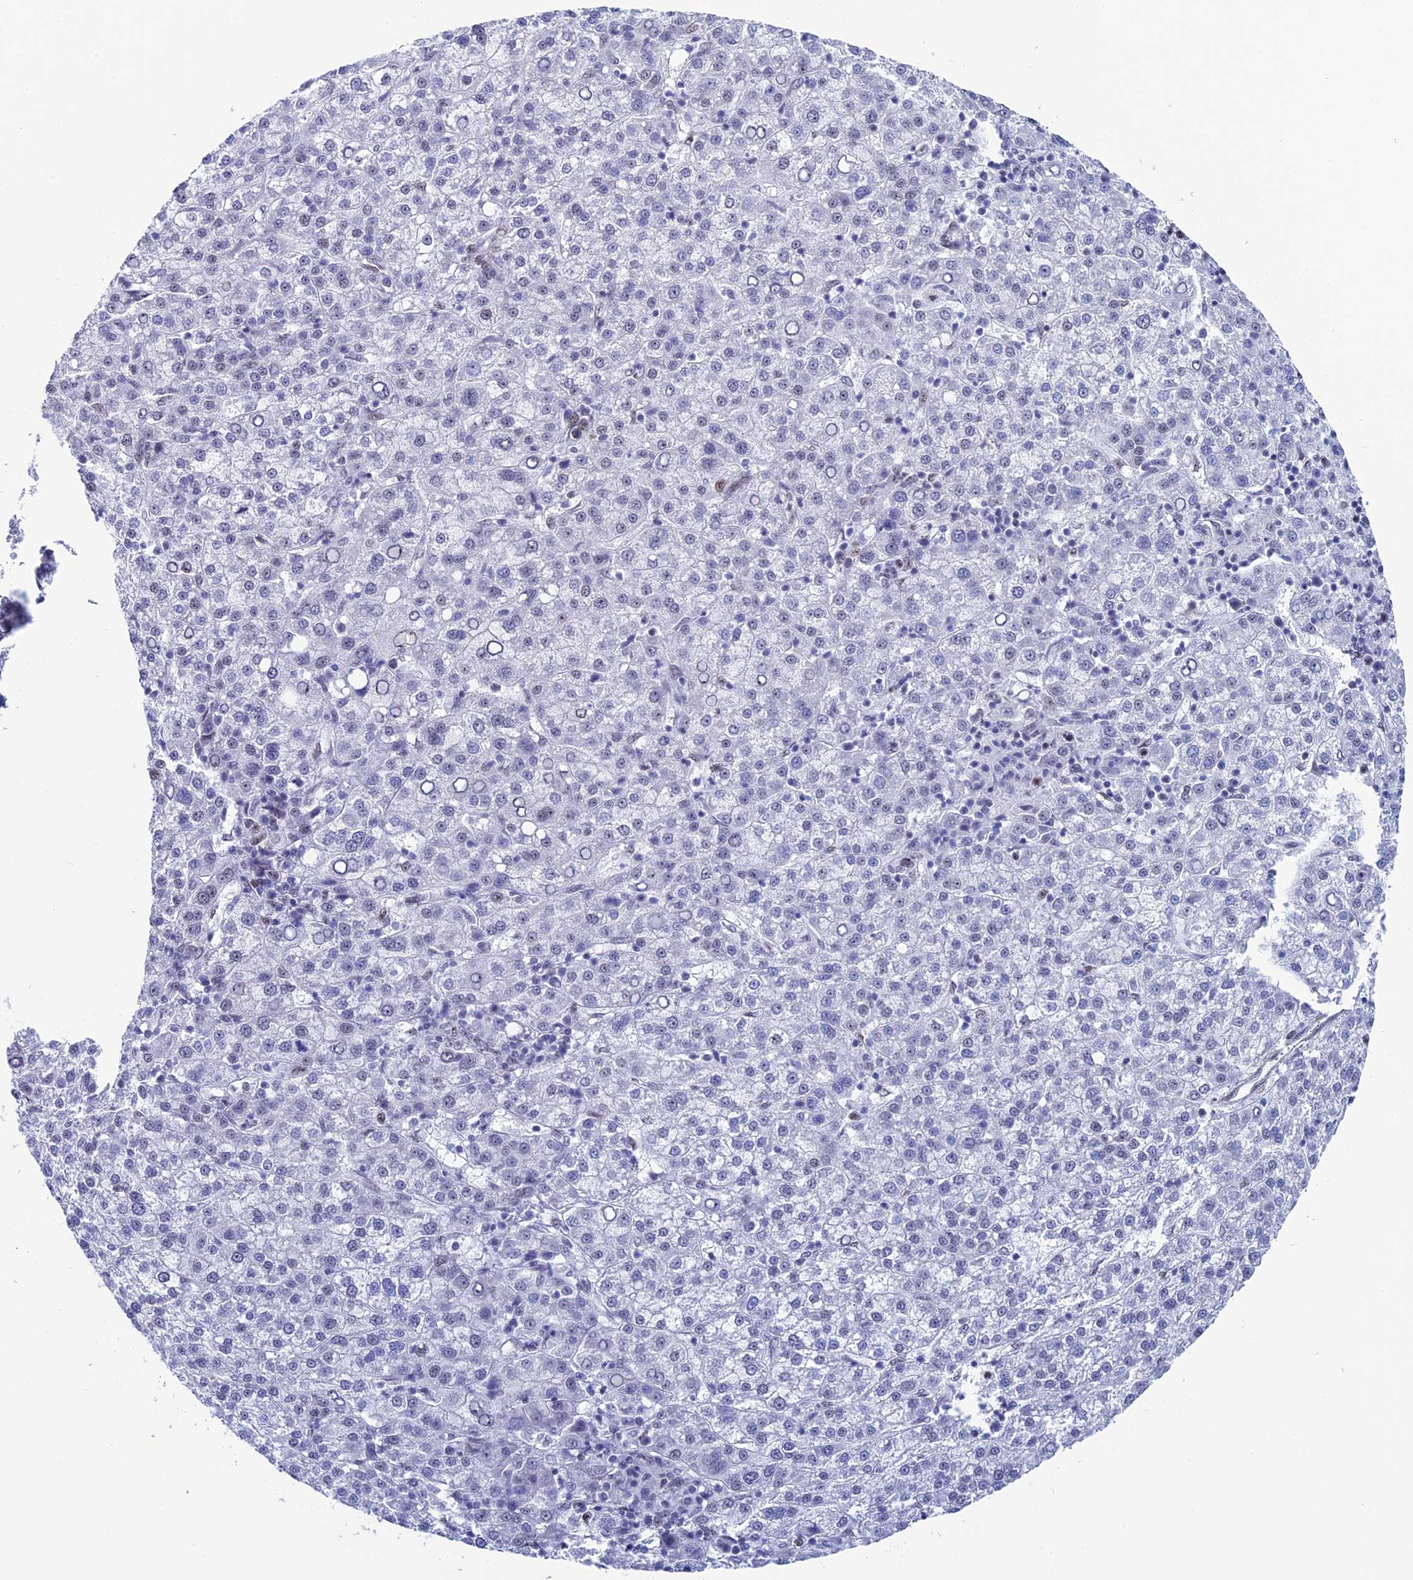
{"staining": {"intensity": "weak", "quantity": "<25%", "location": "nuclear"}, "tissue": "liver cancer", "cell_type": "Tumor cells", "image_type": "cancer", "snomed": [{"axis": "morphology", "description": "Carcinoma, Hepatocellular, NOS"}, {"axis": "topography", "description": "Liver"}], "caption": "Liver cancer (hepatocellular carcinoma) stained for a protein using IHC demonstrates no staining tumor cells.", "gene": "CCDC86", "patient": {"sex": "female", "age": 58}}